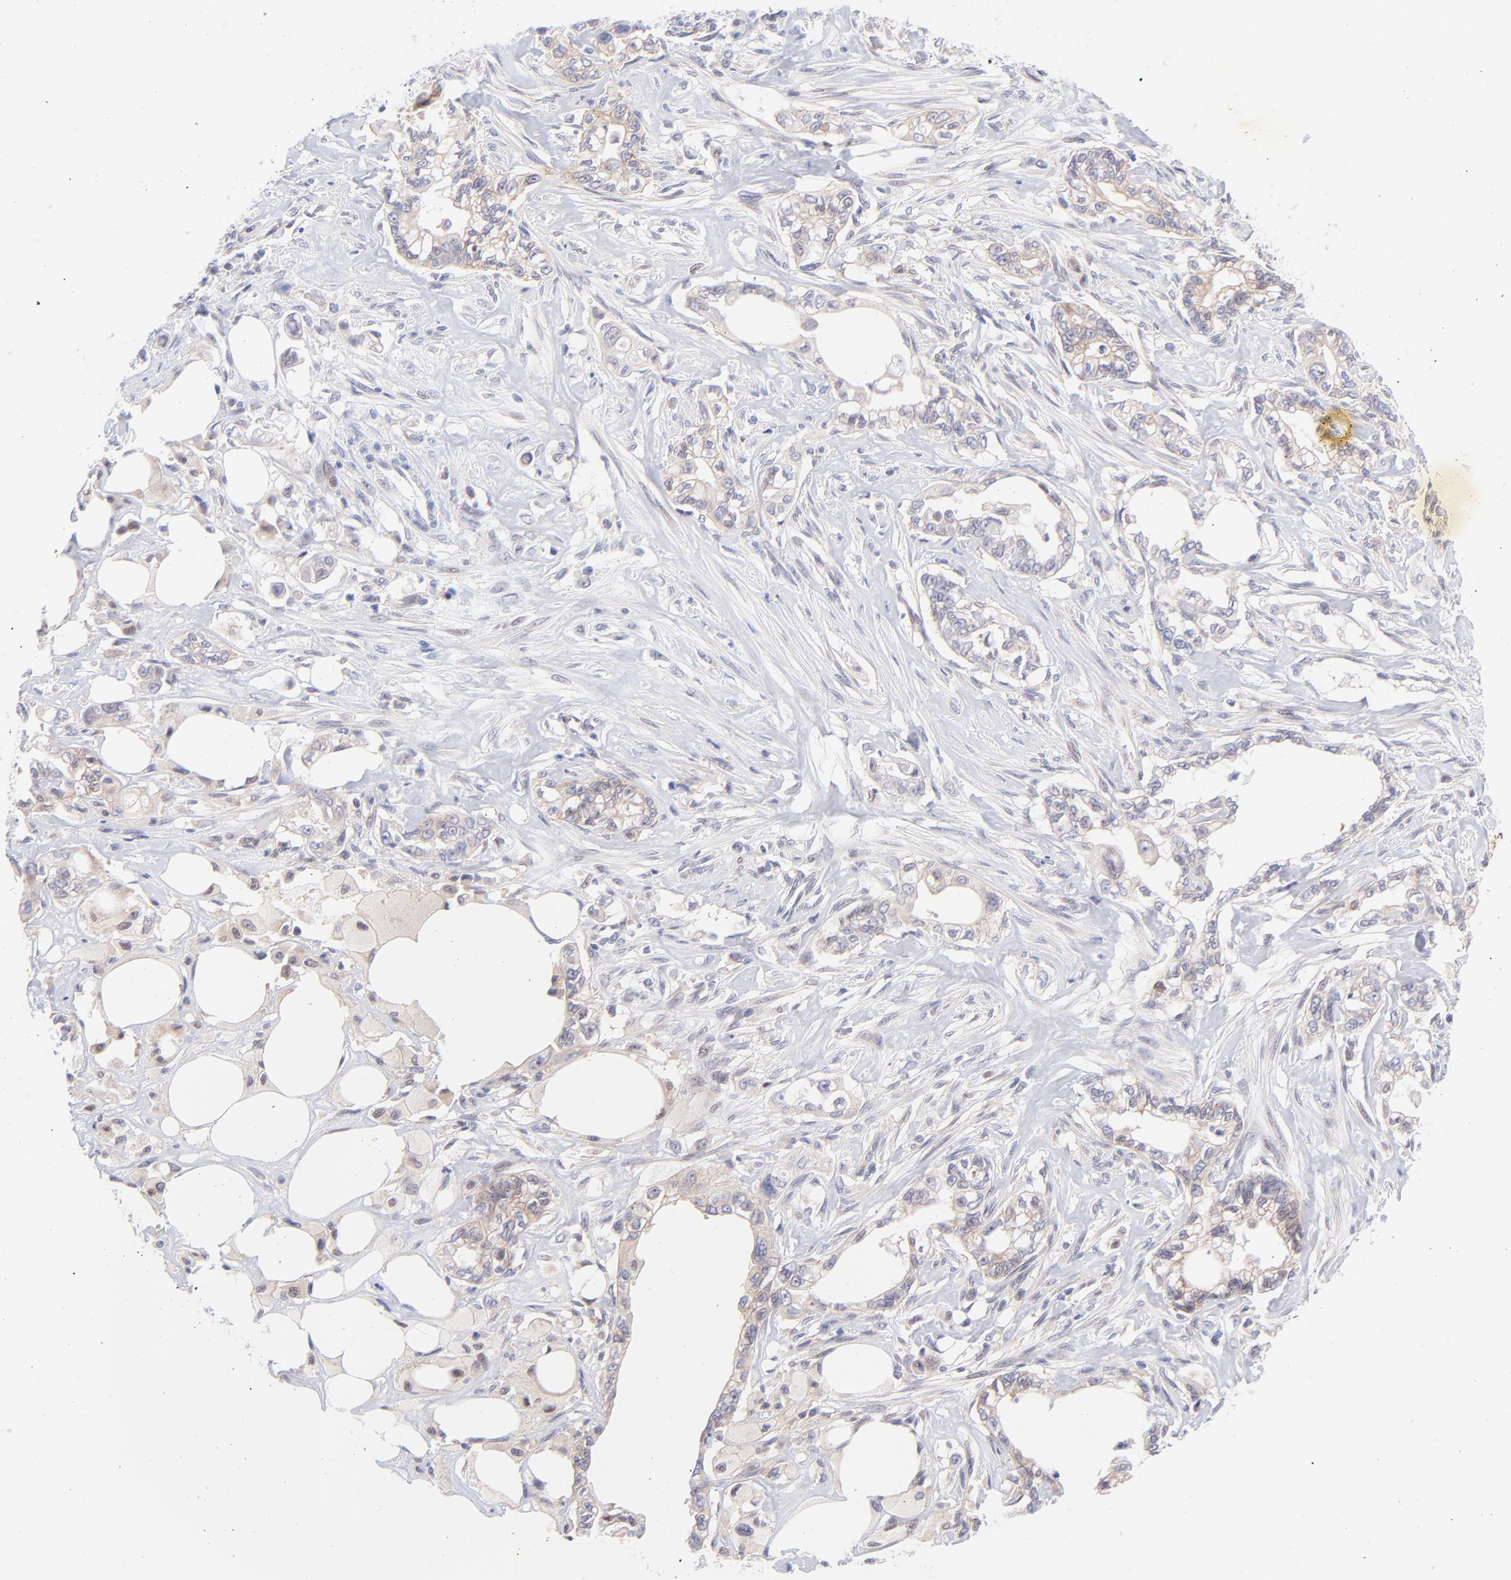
{"staining": {"intensity": "weak", "quantity": "25%-75%", "location": "cytoplasmic/membranous"}, "tissue": "pancreatic cancer", "cell_type": "Tumor cells", "image_type": "cancer", "snomed": [{"axis": "morphology", "description": "Normal tissue, NOS"}, {"axis": "topography", "description": "Pancreas"}], "caption": "This histopathology image demonstrates pancreatic cancer stained with immunohistochemistry (IHC) to label a protein in brown. The cytoplasmic/membranous of tumor cells show weak positivity for the protein. Nuclei are counter-stained blue.", "gene": "PBDC1", "patient": {"sex": "male", "age": 42}}